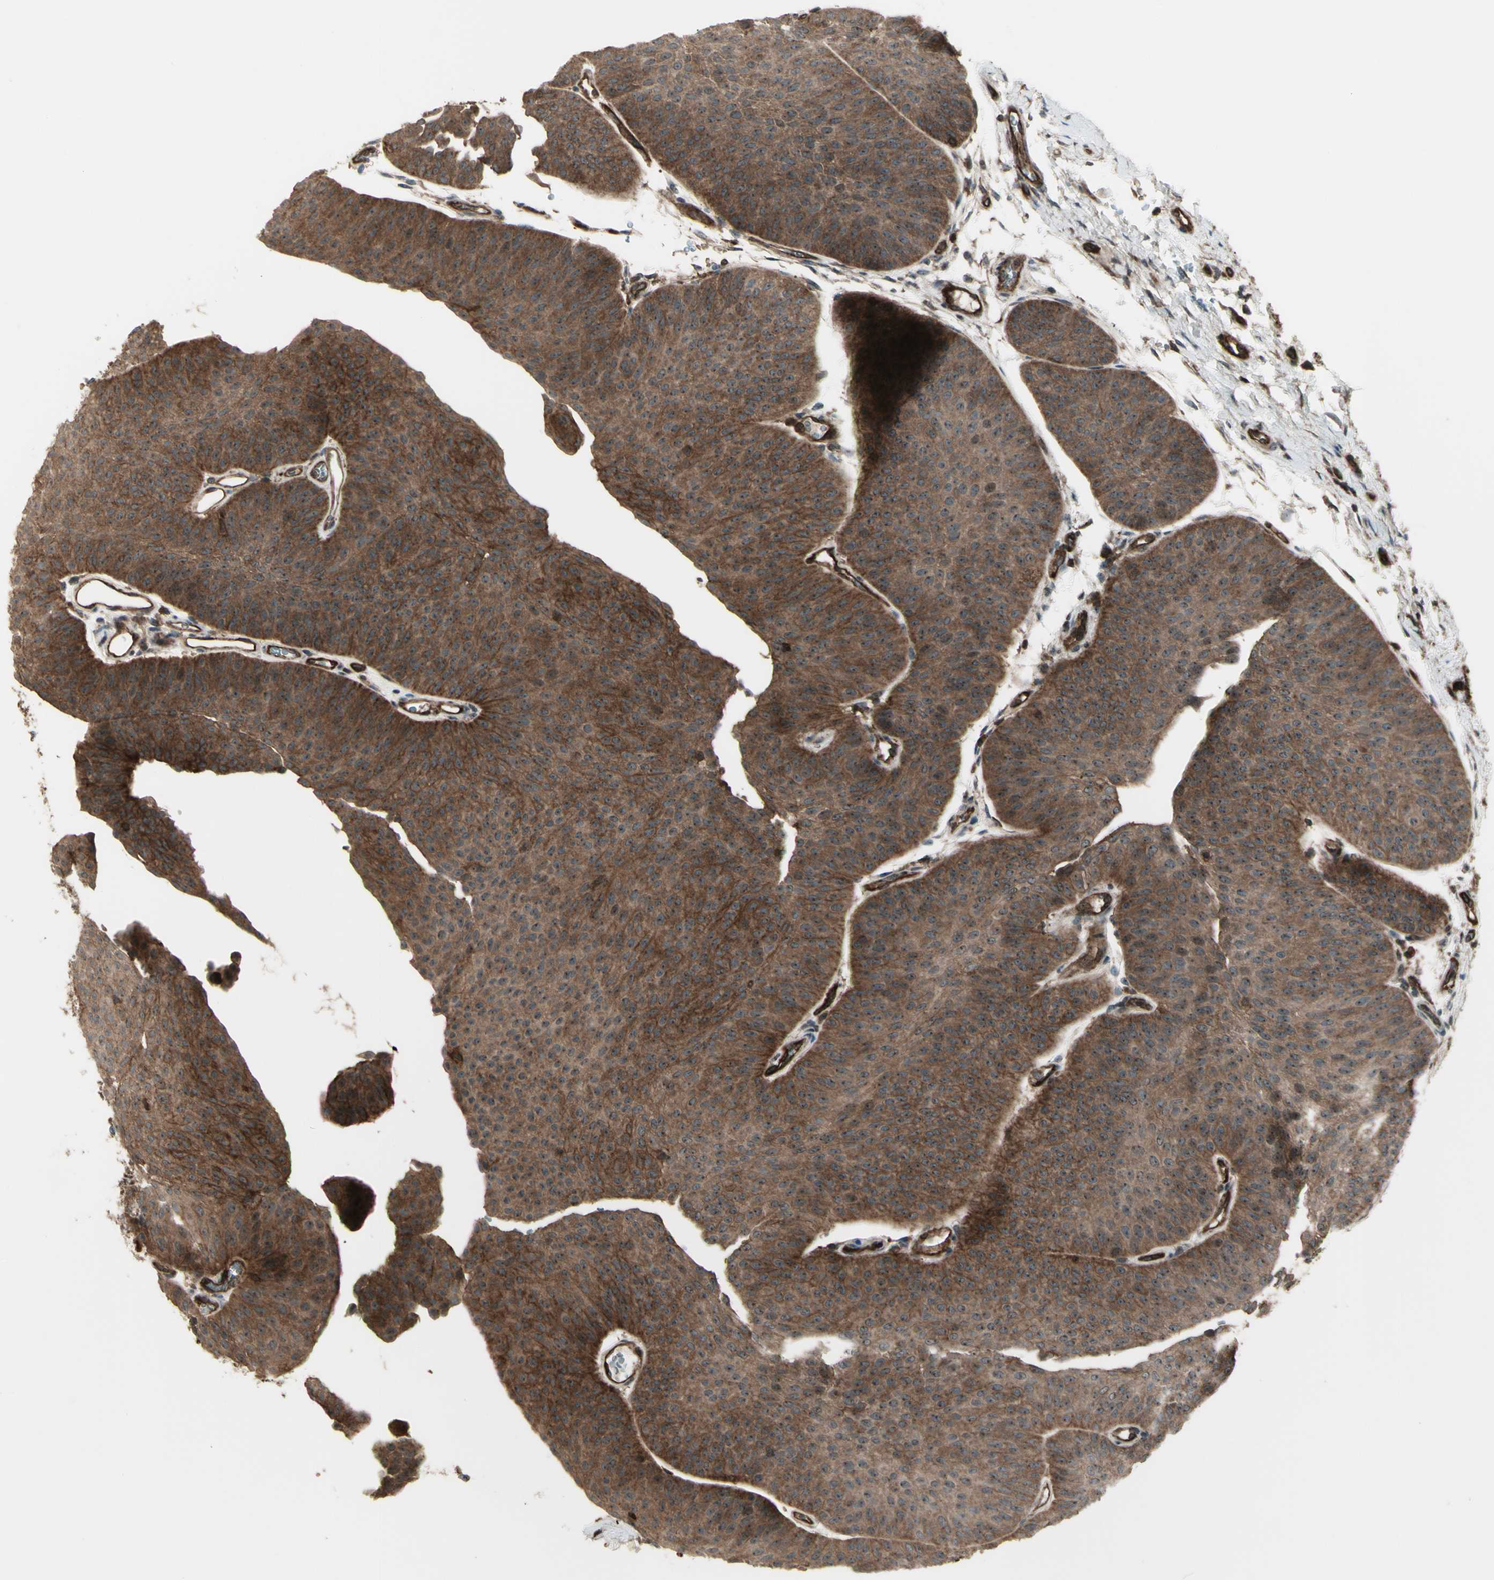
{"staining": {"intensity": "strong", "quantity": ">75%", "location": "cytoplasmic/membranous,nuclear"}, "tissue": "urothelial cancer", "cell_type": "Tumor cells", "image_type": "cancer", "snomed": [{"axis": "morphology", "description": "Urothelial carcinoma, Low grade"}, {"axis": "topography", "description": "Urinary bladder"}], "caption": "This is an image of immunohistochemistry (IHC) staining of urothelial carcinoma (low-grade), which shows strong staining in the cytoplasmic/membranous and nuclear of tumor cells.", "gene": "FXYD5", "patient": {"sex": "female", "age": 60}}